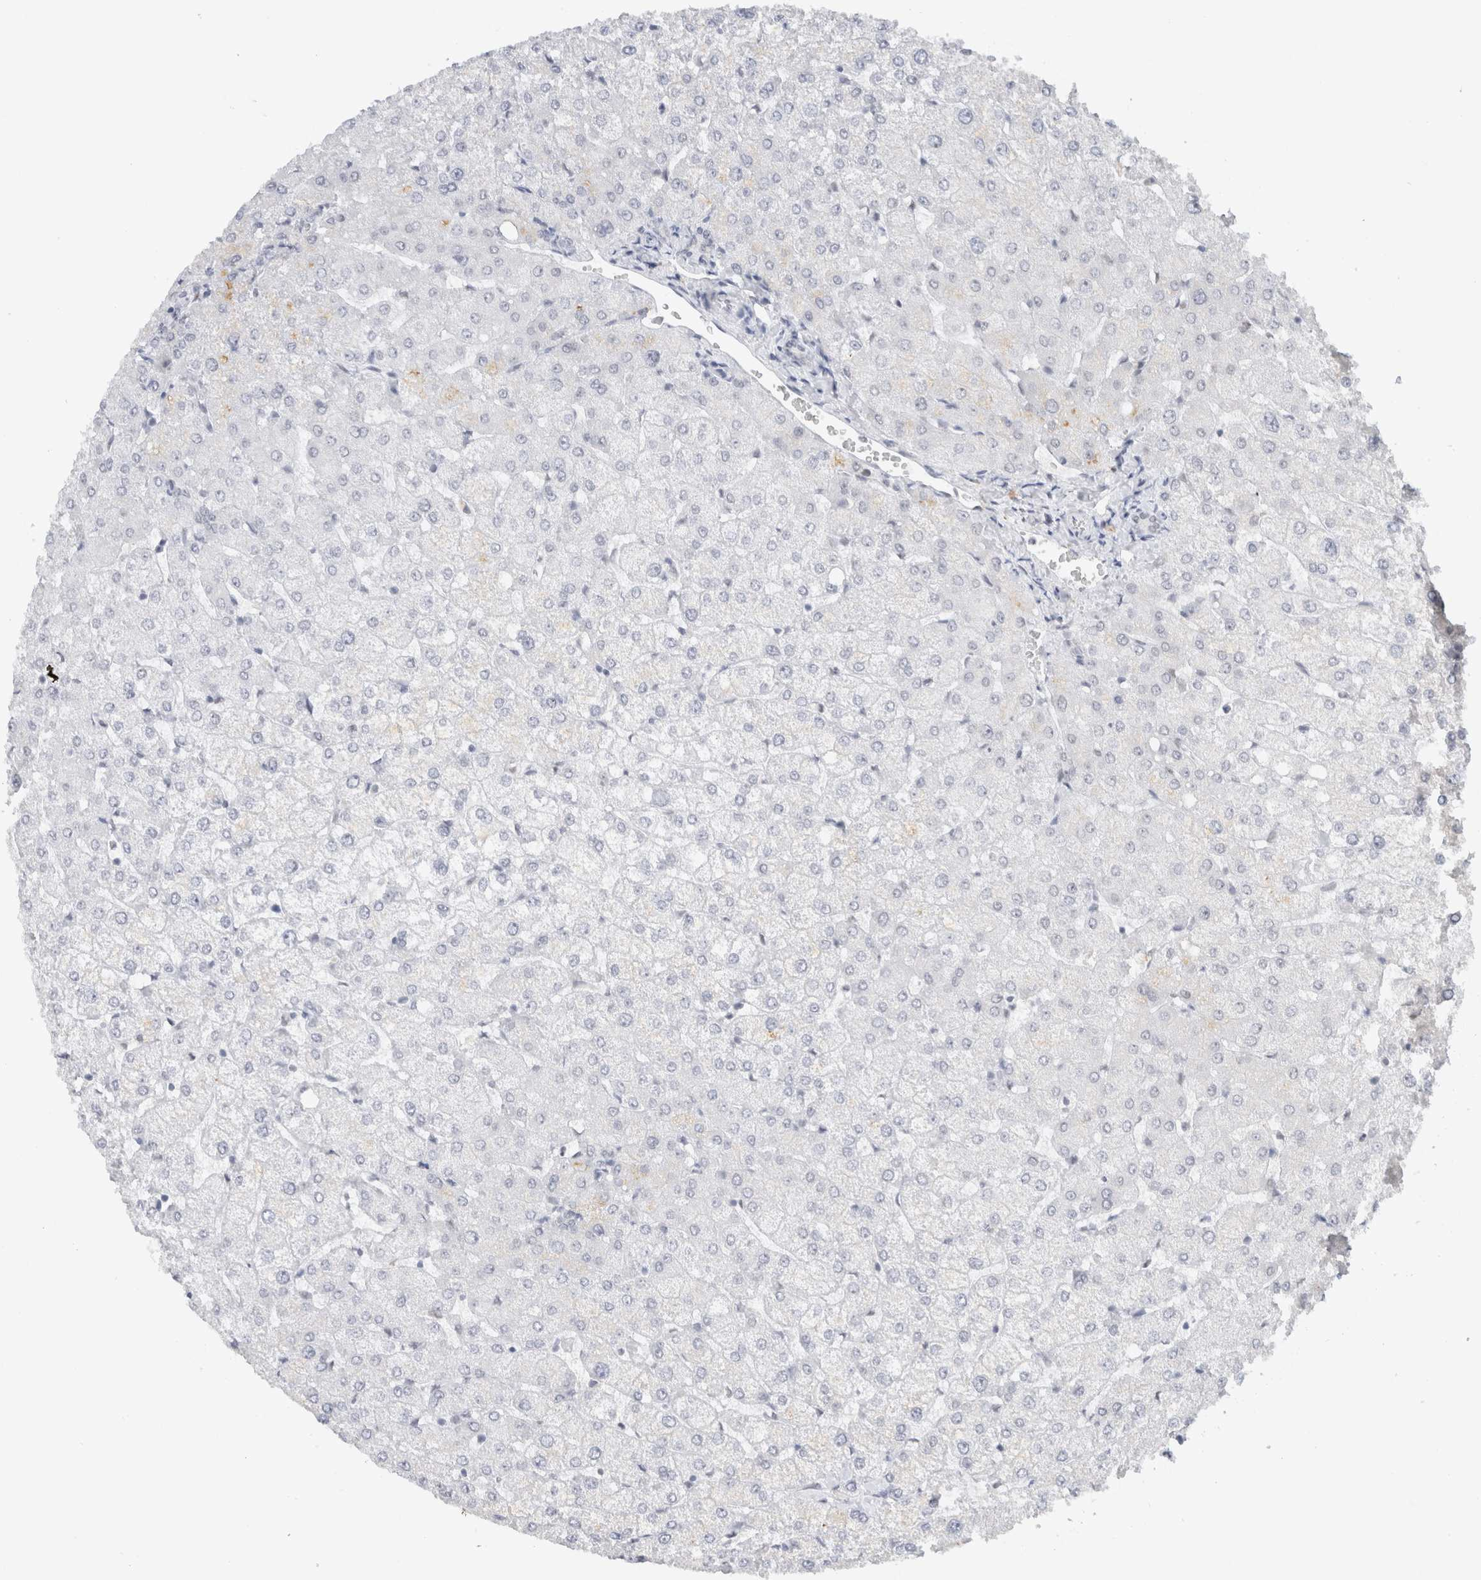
{"staining": {"intensity": "negative", "quantity": "none", "location": "none"}, "tissue": "liver", "cell_type": "Cholangiocytes", "image_type": "normal", "snomed": [{"axis": "morphology", "description": "Normal tissue, NOS"}, {"axis": "topography", "description": "Liver"}], "caption": "Cholangiocytes are negative for brown protein staining in normal liver. (DAB (3,3'-diaminobenzidine) immunohistochemistry (IHC) with hematoxylin counter stain).", "gene": "COPS7A", "patient": {"sex": "female", "age": 54}}